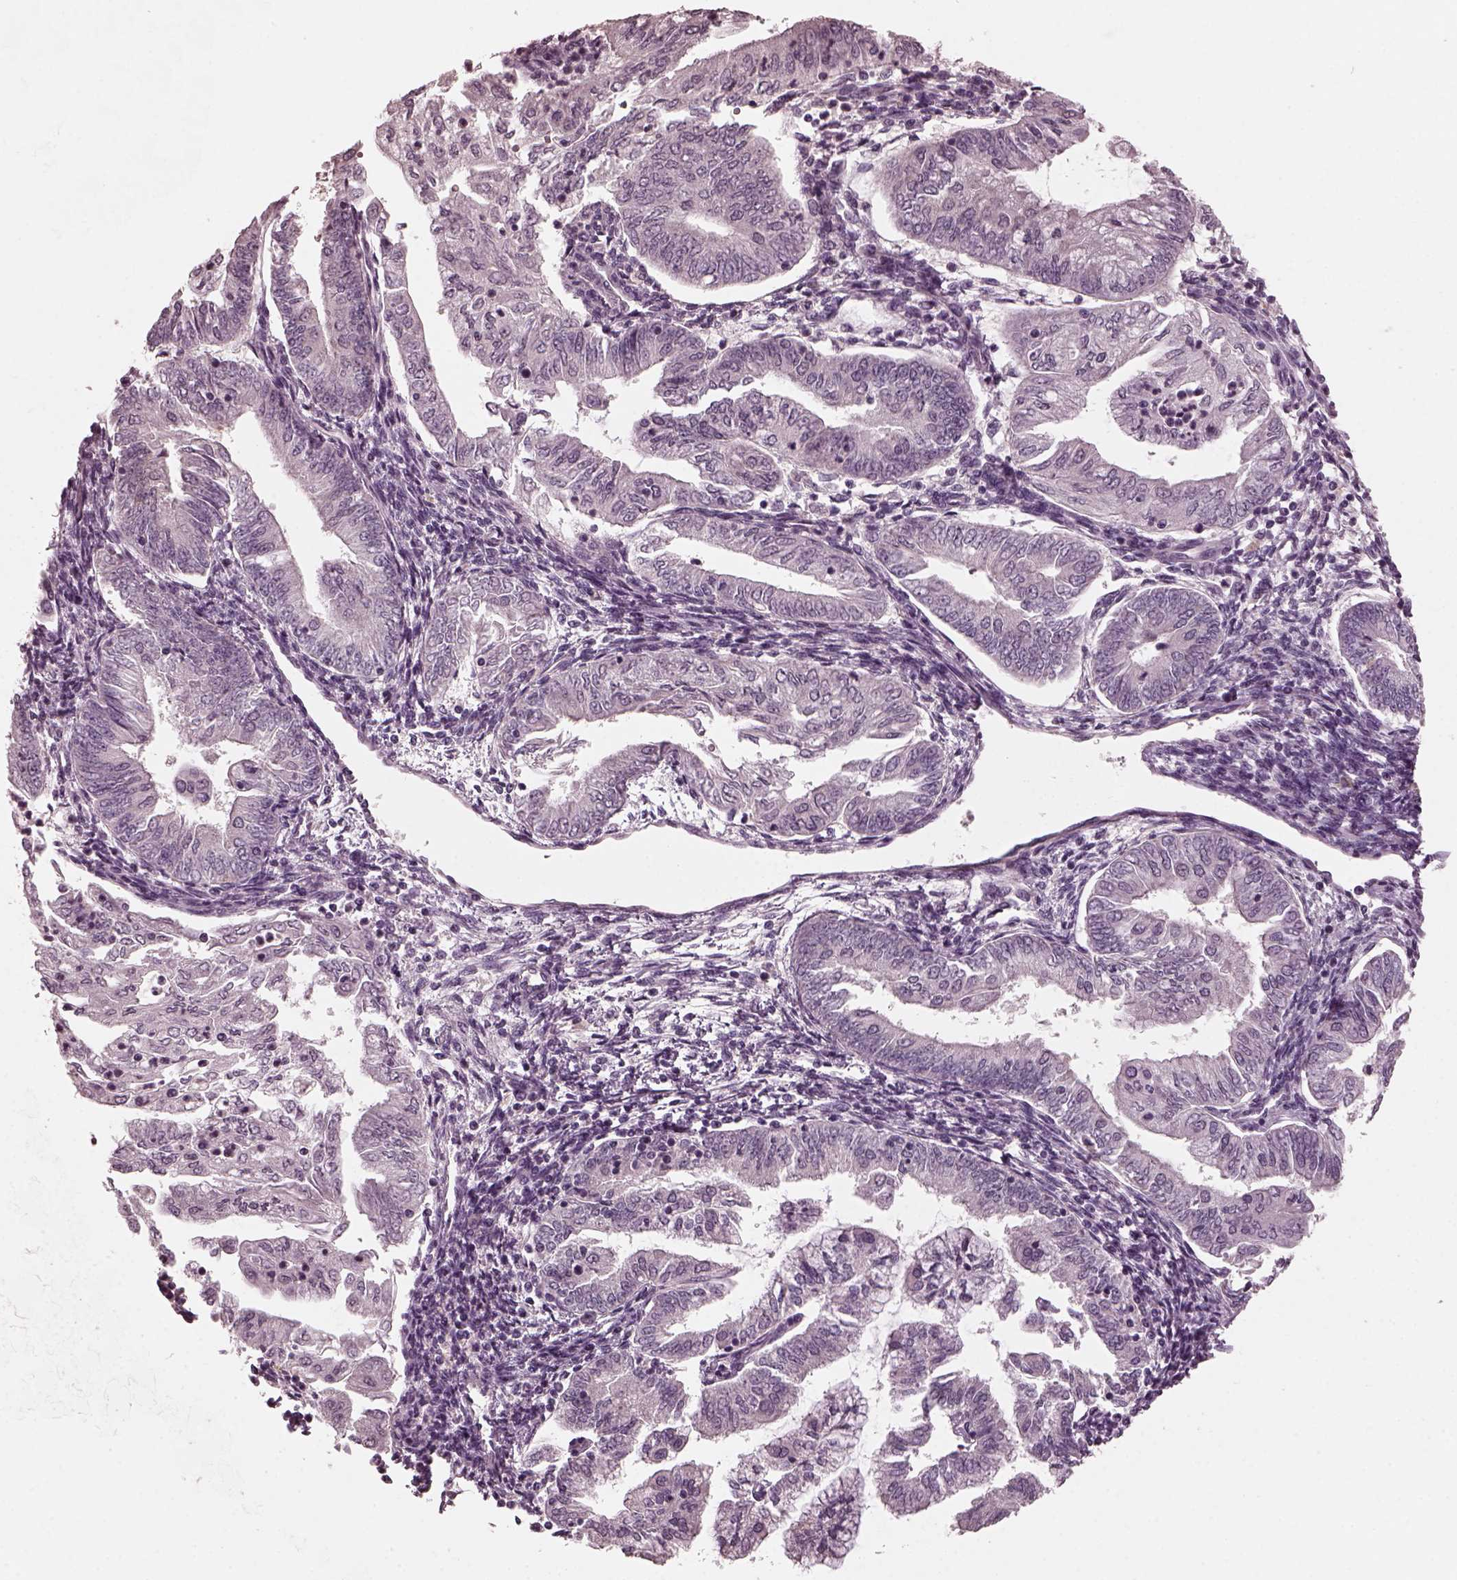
{"staining": {"intensity": "negative", "quantity": "none", "location": "none"}, "tissue": "endometrial cancer", "cell_type": "Tumor cells", "image_type": "cancer", "snomed": [{"axis": "morphology", "description": "Adenocarcinoma, NOS"}, {"axis": "topography", "description": "Endometrium"}], "caption": "A high-resolution micrograph shows immunohistochemistry (IHC) staining of endometrial cancer, which displays no significant staining in tumor cells. Nuclei are stained in blue.", "gene": "RCVRN", "patient": {"sex": "female", "age": 55}}